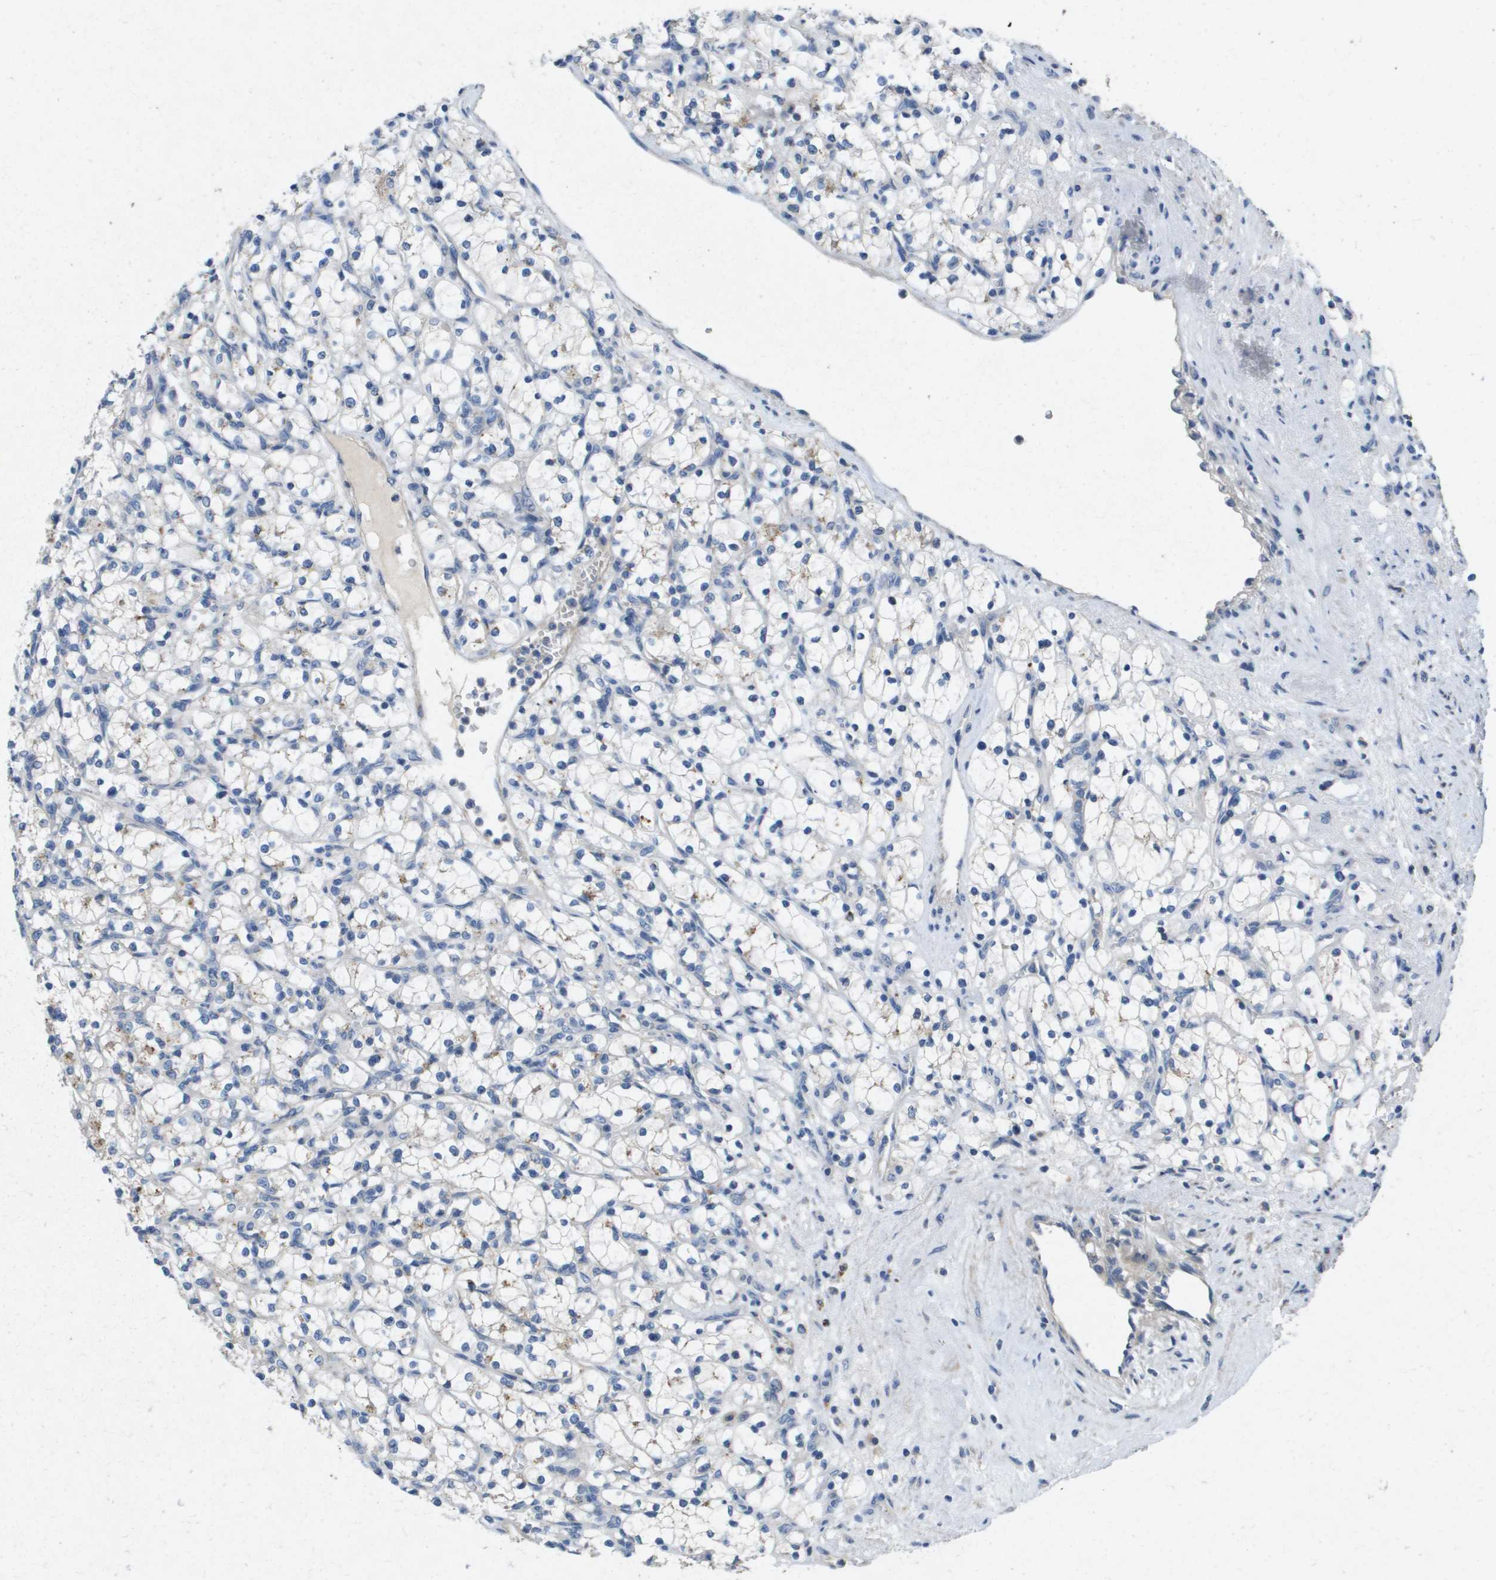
{"staining": {"intensity": "negative", "quantity": "none", "location": "none"}, "tissue": "renal cancer", "cell_type": "Tumor cells", "image_type": "cancer", "snomed": [{"axis": "morphology", "description": "Adenocarcinoma, NOS"}, {"axis": "topography", "description": "Kidney"}], "caption": "High magnification brightfield microscopy of renal cancer (adenocarcinoma) stained with DAB (brown) and counterstained with hematoxylin (blue): tumor cells show no significant expression.", "gene": "B3GNT5", "patient": {"sex": "female", "age": 69}}